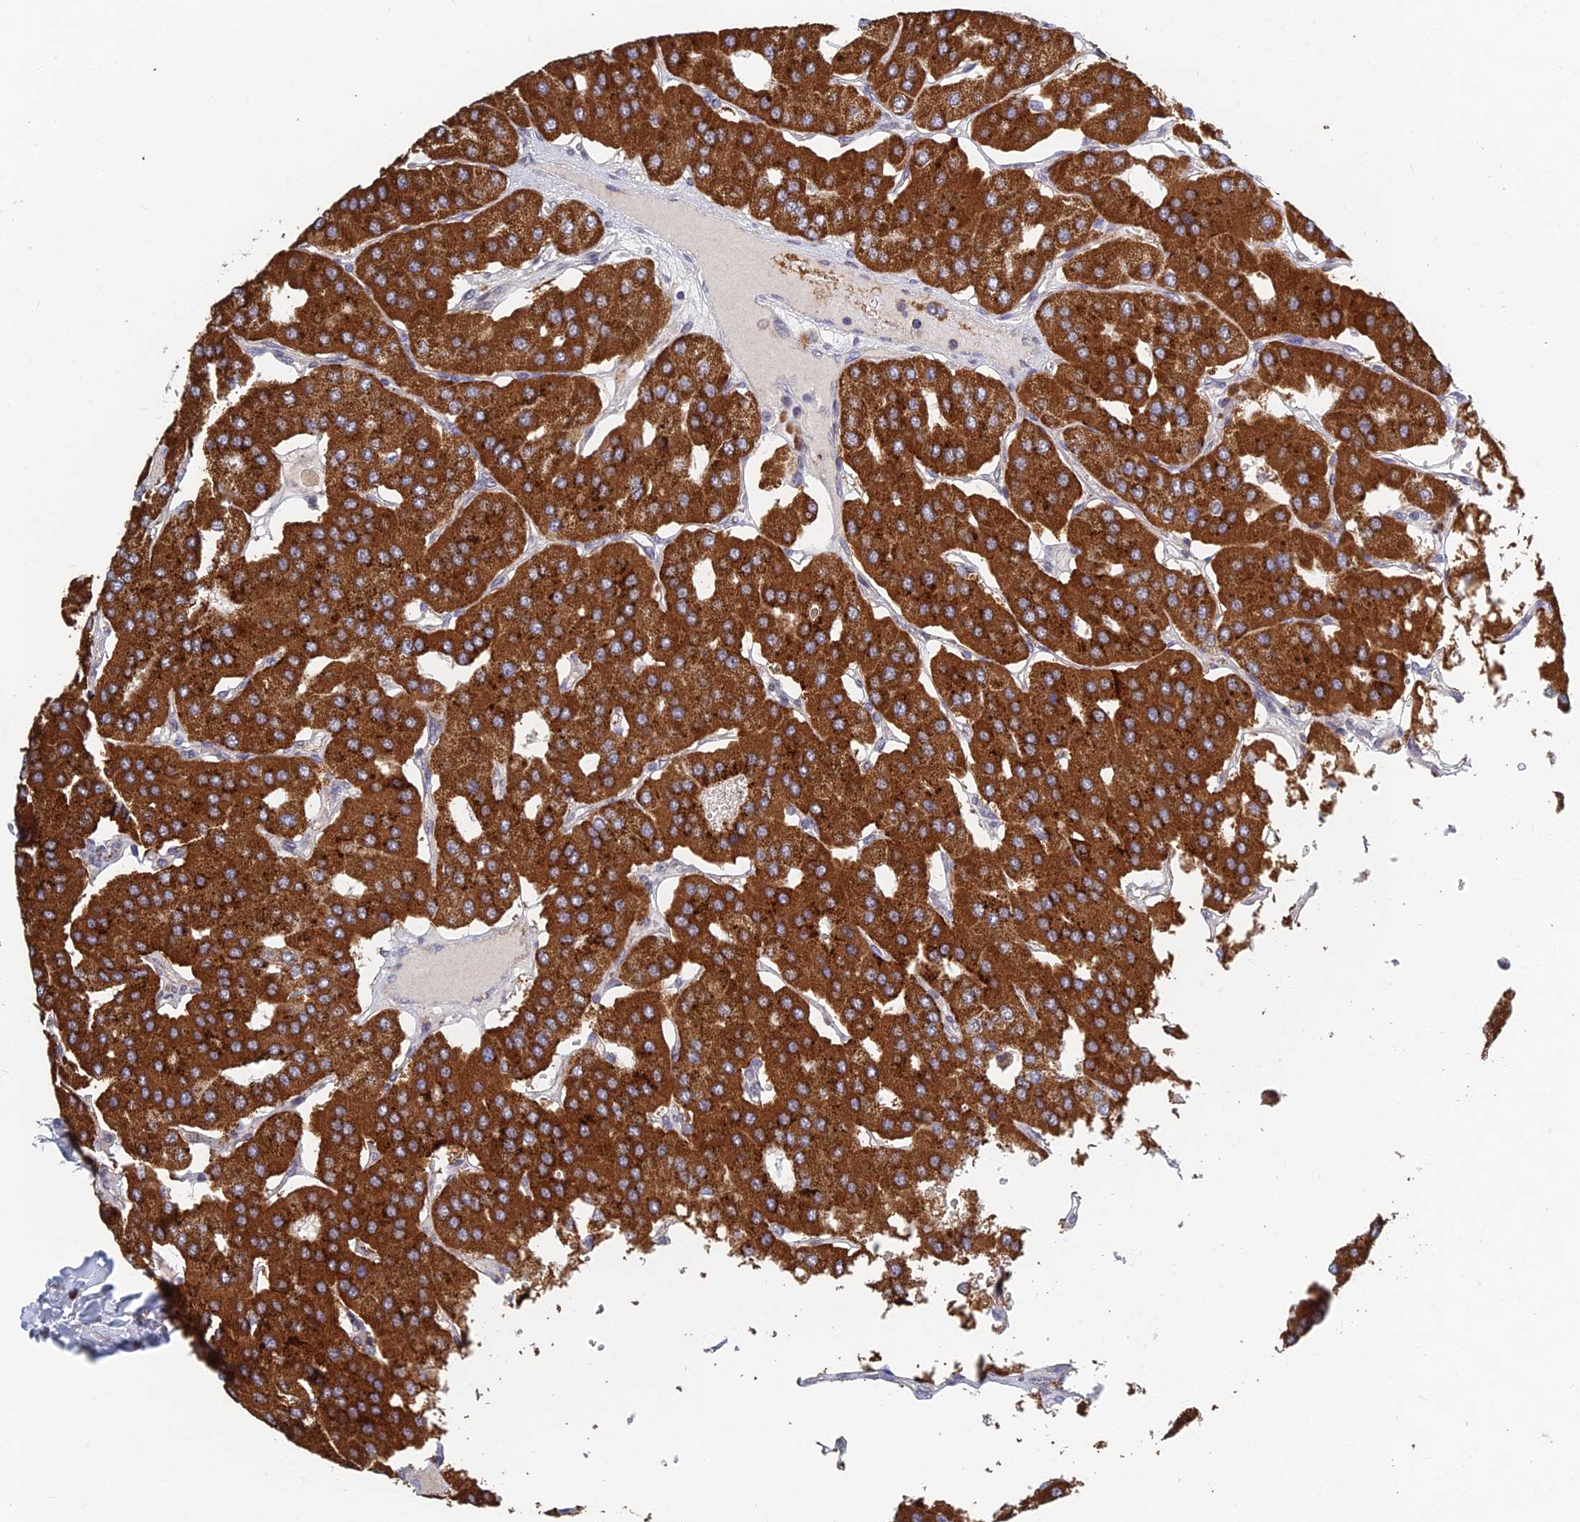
{"staining": {"intensity": "strong", "quantity": ">75%", "location": "cytoplasmic/membranous"}, "tissue": "parathyroid gland", "cell_type": "Glandular cells", "image_type": "normal", "snomed": [{"axis": "morphology", "description": "Normal tissue, NOS"}, {"axis": "morphology", "description": "Adenoma, NOS"}, {"axis": "topography", "description": "Parathyroid gland"}], "caption": "Immunohistochemistry (IHC) image of benign parathyroid gland stained for a protein (brown), which displays high levels of strong cytoplasmic/membranous staining in approximately >75% of glandular cells.", "gene": "FOXS1", "patient": {"sex": "female", "age": 86}}